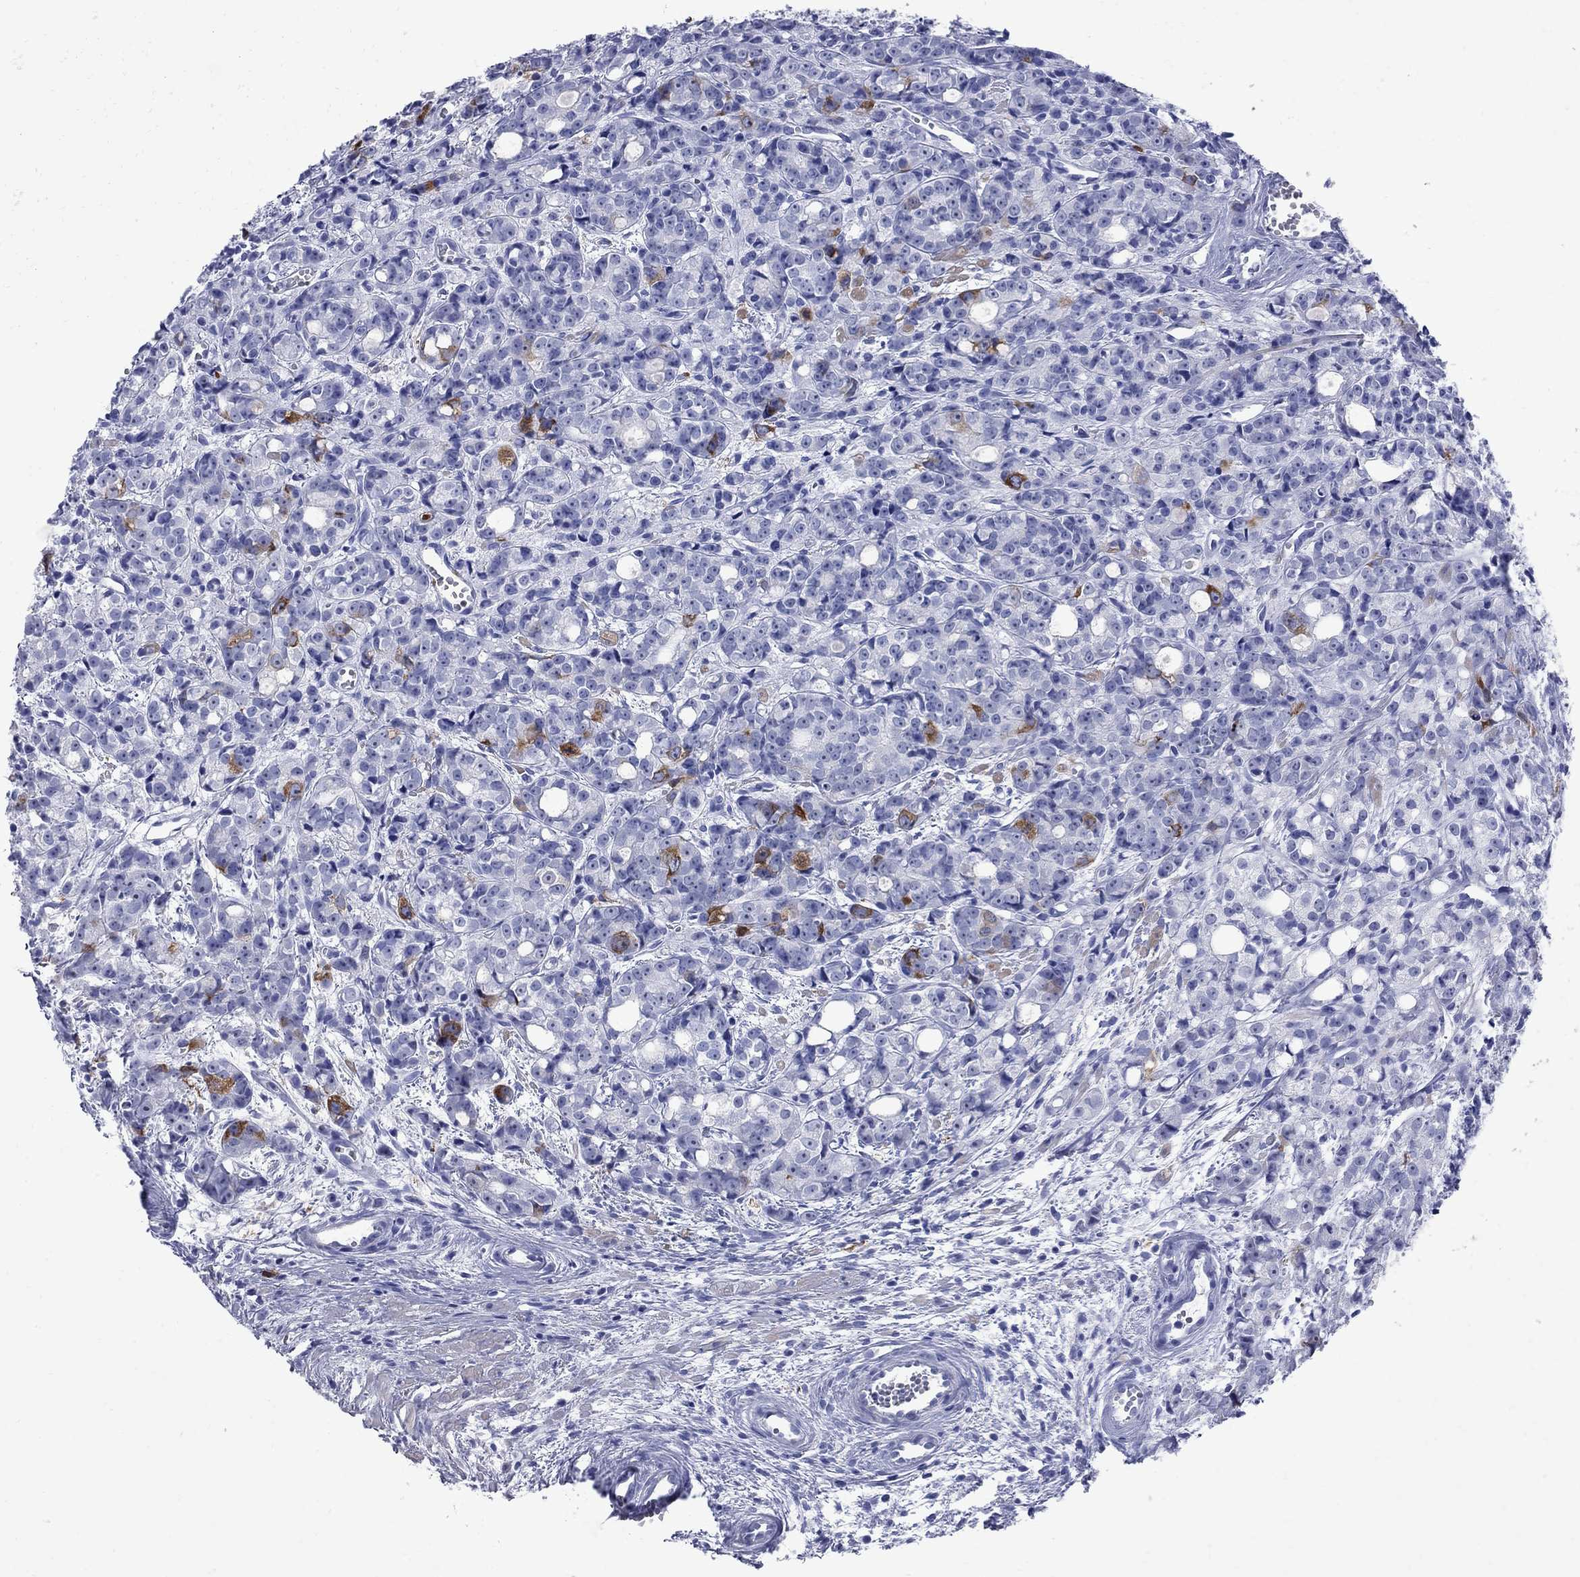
{"staining": {"intensity": "strong", "quantity": "<25%", "location": "cytoplasmic/membranous"}, "tissue": "prostate cancer", "cell_type": "Tumor cells", "image_type": "cancer", "snomed": [{"axis": "morphology", "description": "Adenocarcinoma, Medium grade"}, {"axis": "topography", "description": "Prostate"}], "caption": "Prostate cancer tissue exhibits strong cytoplasmic/membranous expression in approximately <25% of tumor cells, visualized by immunohistochemistry. (Brightfield microscopy of DAB IHC at high magnification).", "gene": "TACC3", "patient": {"sex": "male", "age": 74}}